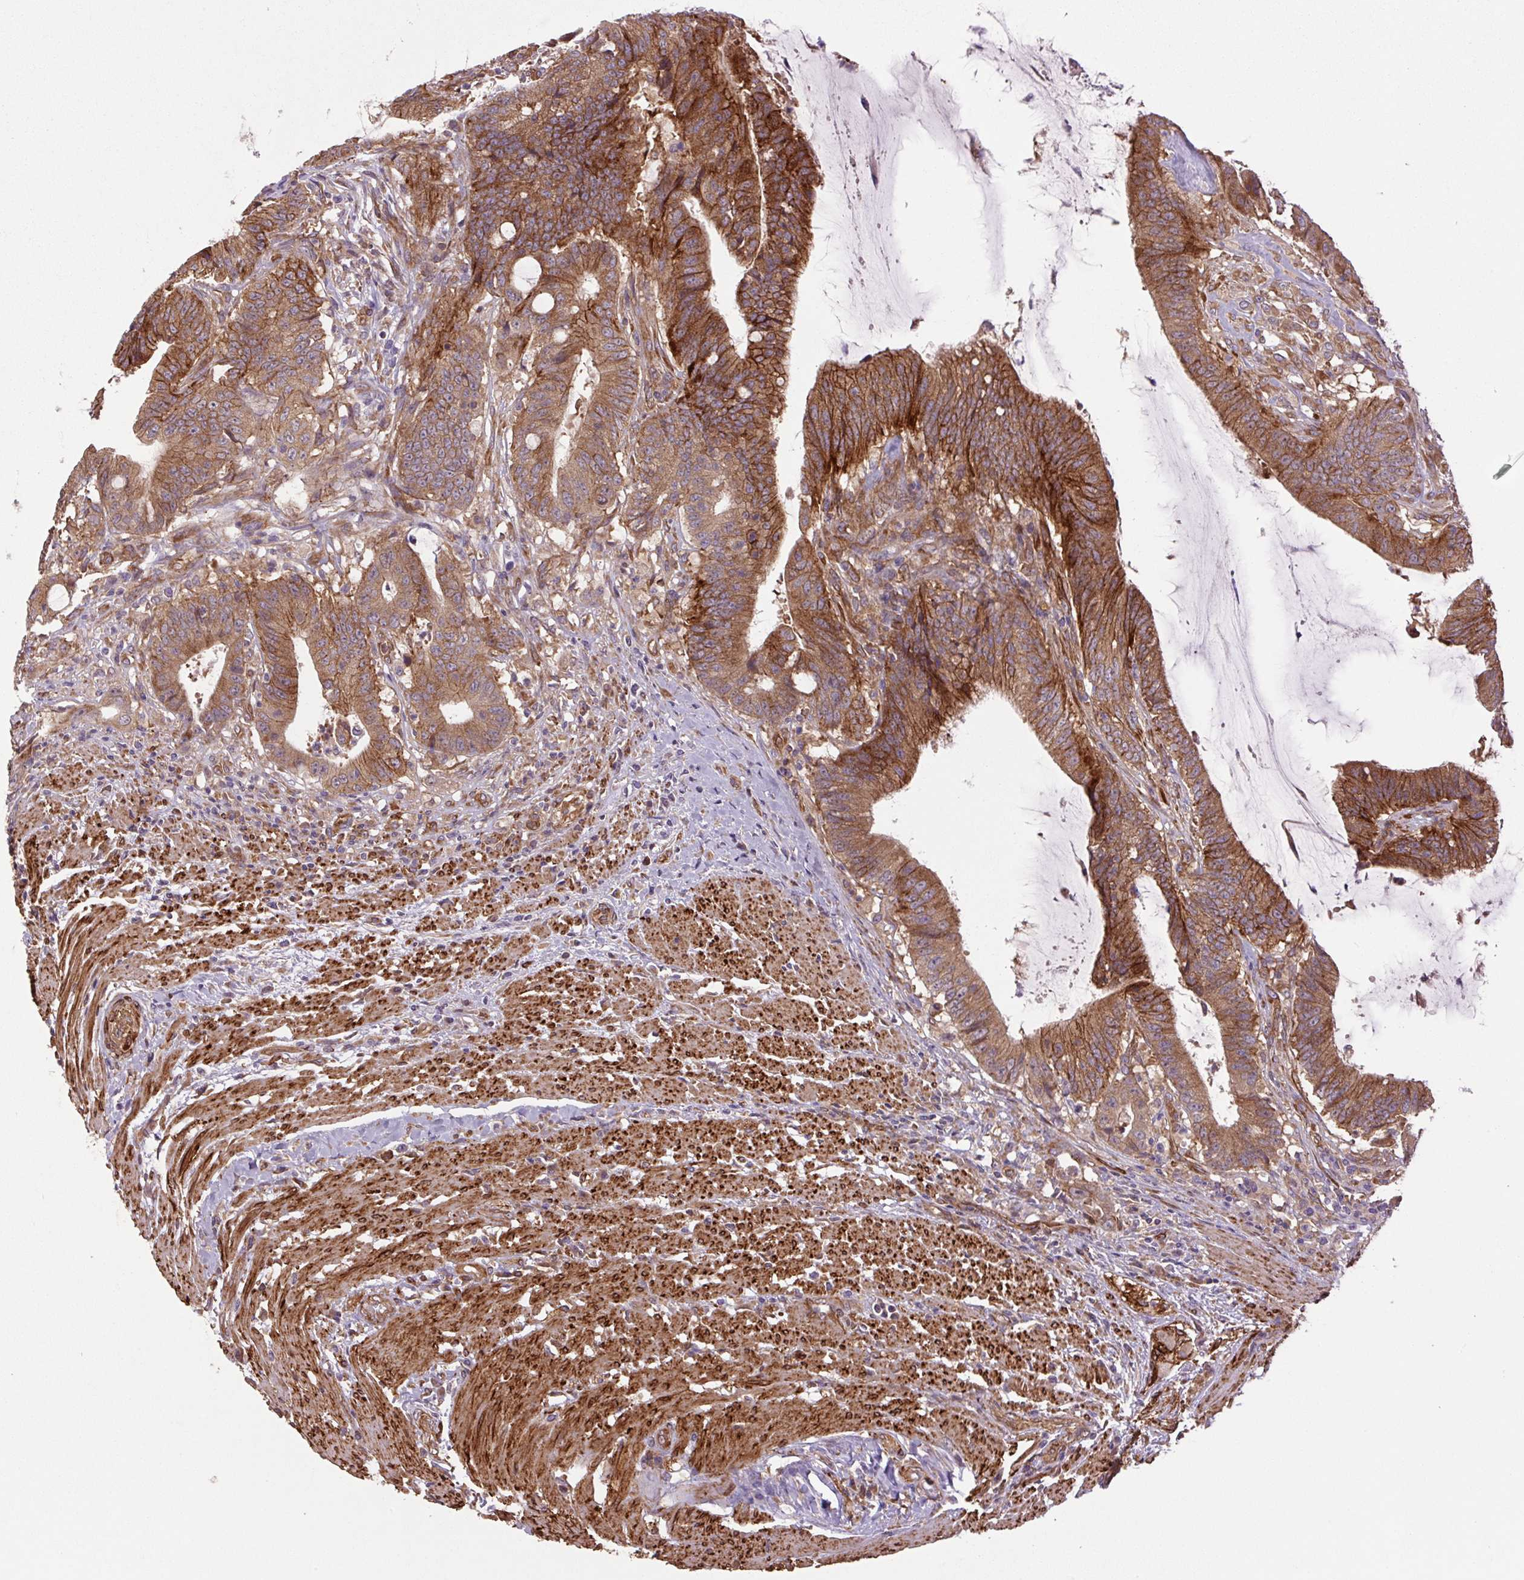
{"staining": {"intensity": "strong", "quantity": ">75%", "location": "cytoplasmic/membranous"}, "tissue": "colorectal cancer", "cell_type": "Tumor cells", "image_type": "cancer", "snomed": [{"axis": "morphology", "description": "Adenocarcinoma, NOS"}, {"axis": "topography", "description": "Colon"}], "caption": "Immunohistochemical staining of colorectal adenocarcinoma reveals high levels of strong cytoplasmic/membranous expression in approximately >75% of tumor cells.", "gene": "SEPTIN10", "patient": {"sex": "female", "age": 43}}